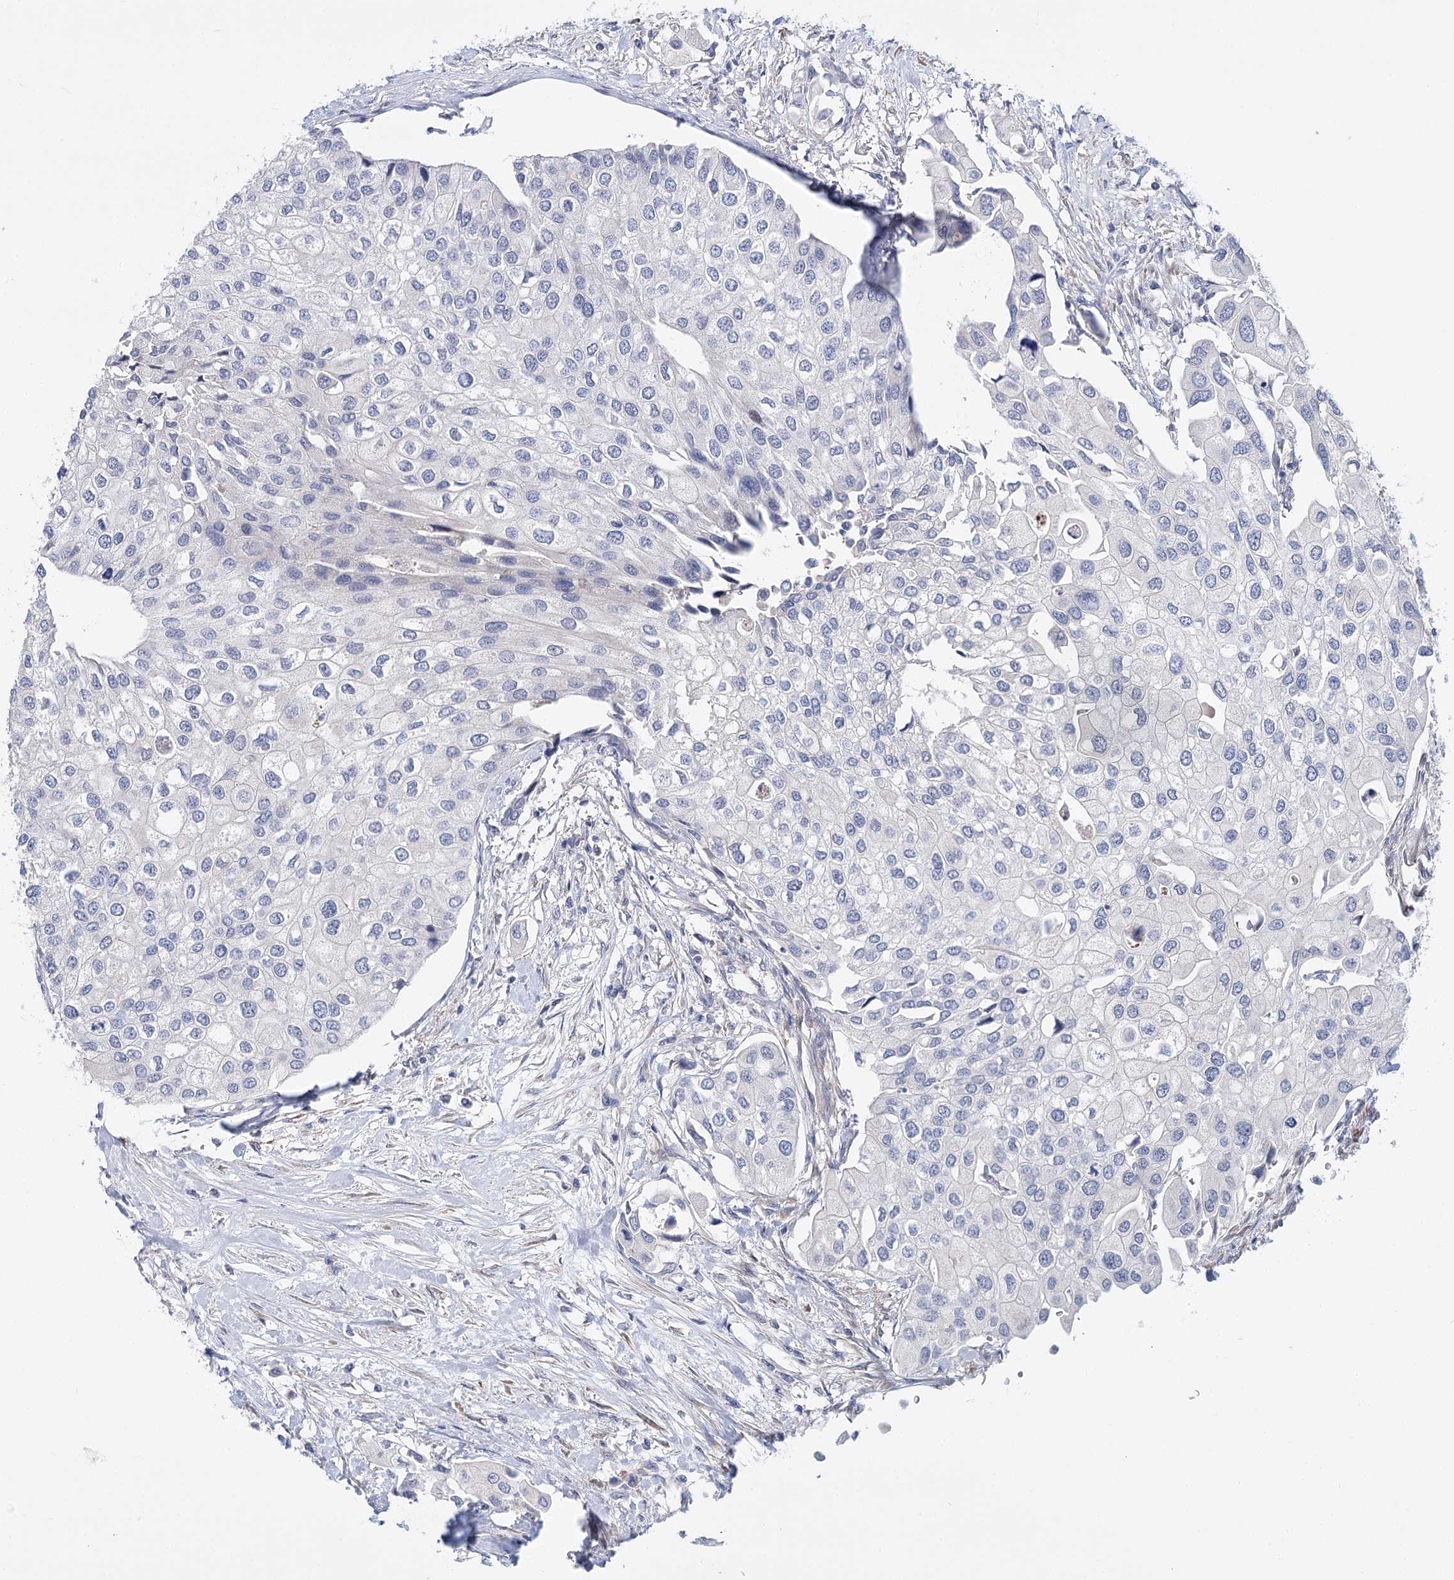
{"staining": {"intensity": "negative", "quantity": "none", "location": "none"}, "tissue": "urothelial cancer", "cell_type": "Tumor cells", "image_type": "cancer", "snomed": [{"axis": "morphology", "description": "Urothelial carcinoma, High grade"}, {"axis": "topography", "description": "Urinary bladder"}], "caption": "Tumor cells are negative for protein expression in human urothelial cancer.", "gene": "TEX12", "patient": {"sex": "male", "age": 64}}